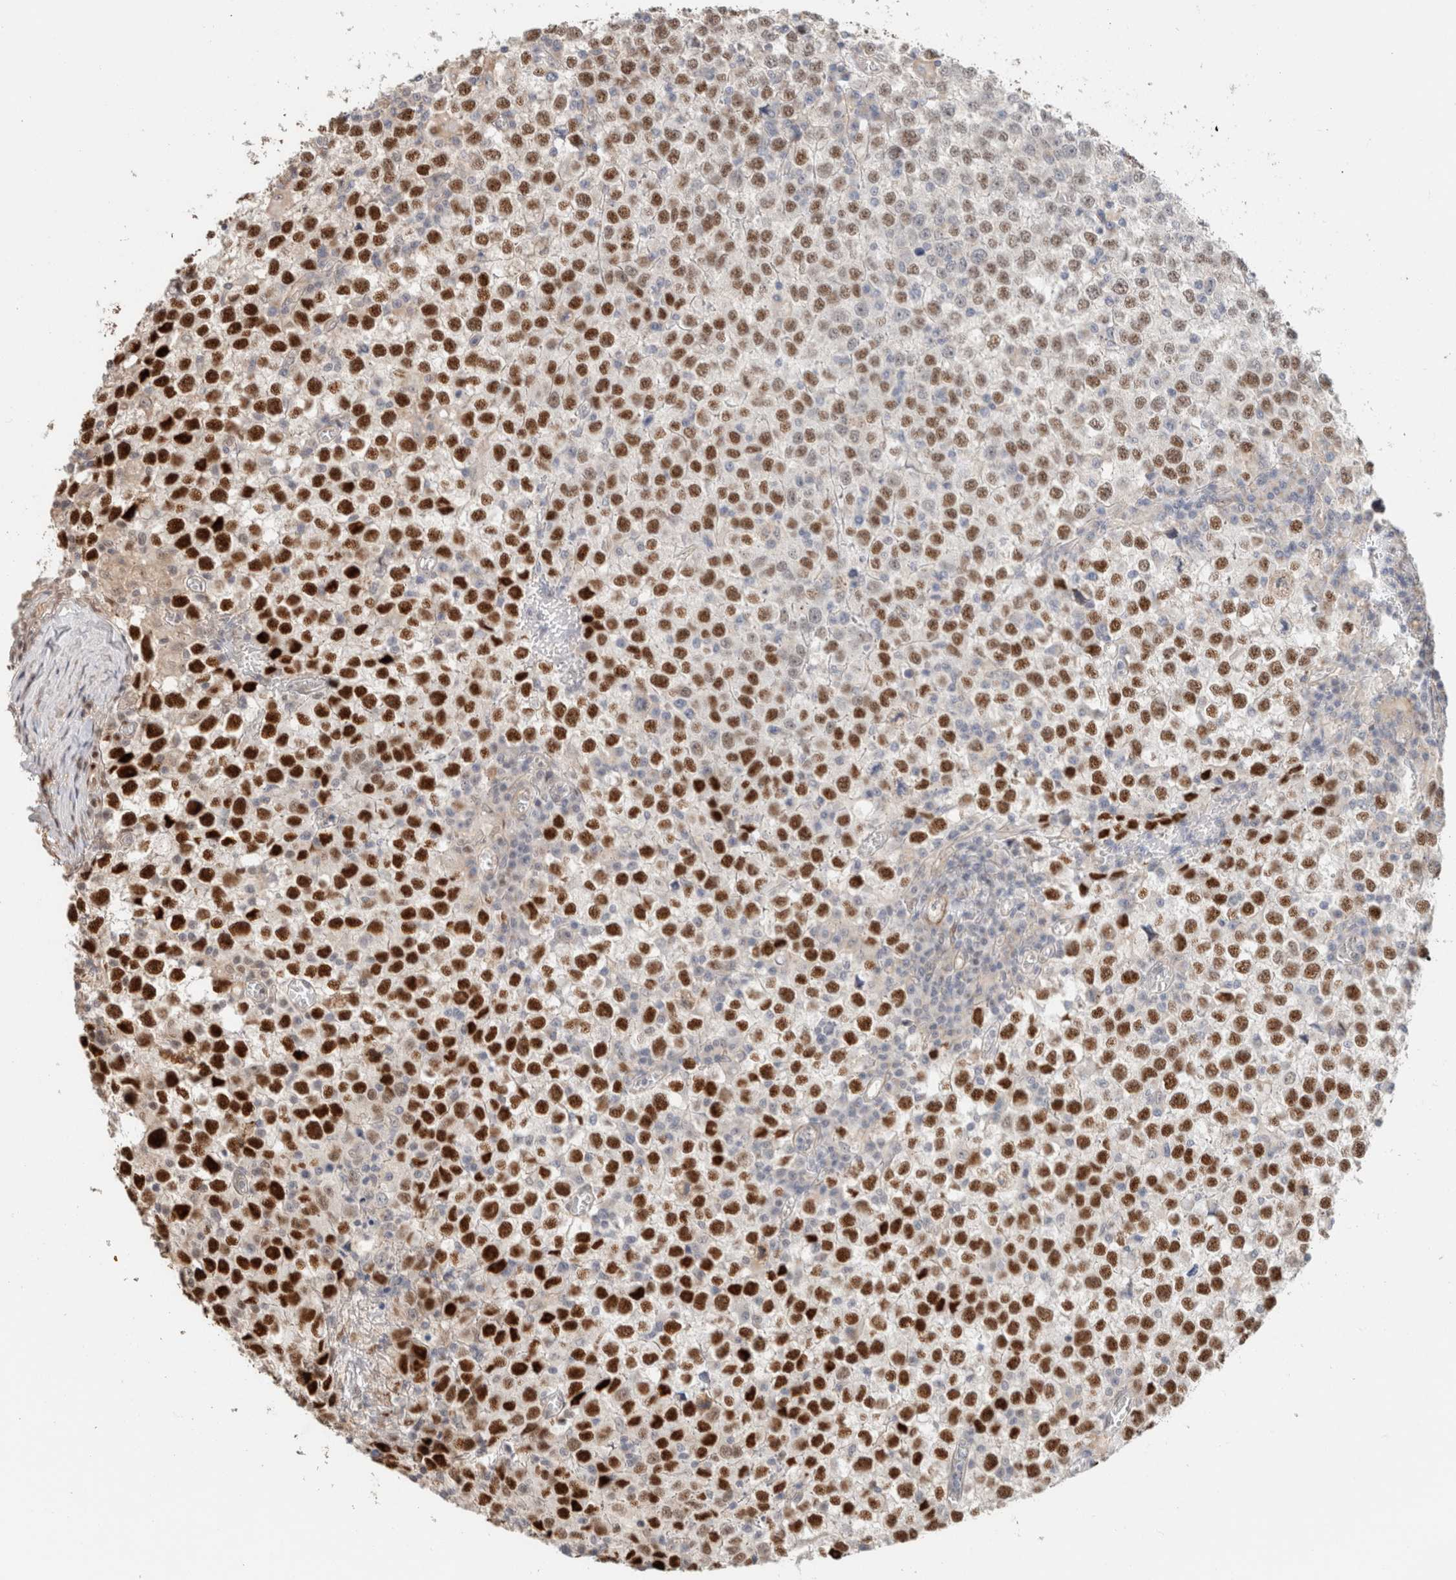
{"staining": {"intensity": "strong", "quantity": ">75%", "location": "nuclear"}, "tissue": "testis cancer", "cell_type": "Tumor cells", "image_type": "cancer", "snomed": [{"axis": "morphology", "description": "Seminoma, NOS"}, {"axis": "topography", "description": "Testis"}], "caption": "Tumor cells demonstrate strong nuclear expression in approximately >75% of cells in seminoma (testis). The protein is shown in brown color, while the nuclei are stained blue.", "gene": "ID3", "patient": {"sex": "male", "age": 65}}